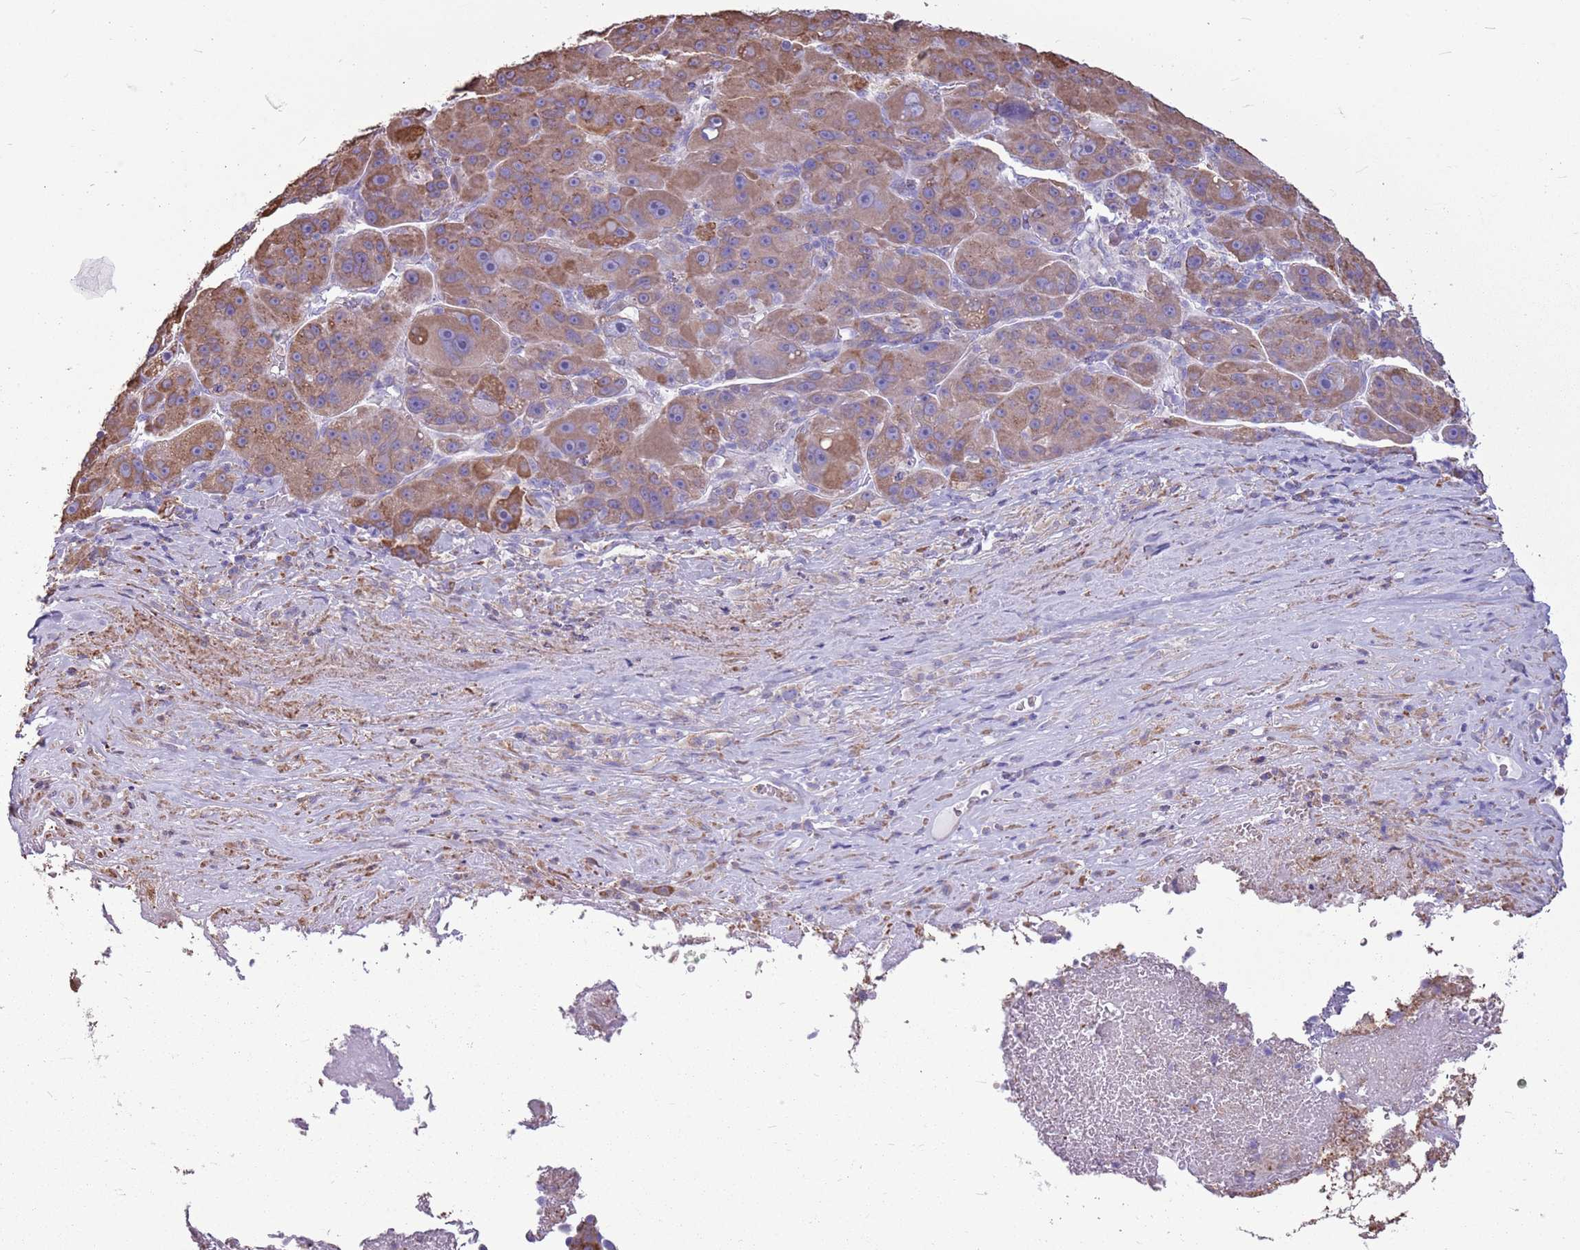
{"staining": {"intensity": "moderate", "quantity": "25%-75%", "location": "cytoplasmic/membranous"}, "tissue": "liver cancer", "cell_type": "Tumor cells", "image_type": "cancer", "snomed": [{"axis": "morphology", "description": "Carcinoma, Hepatocellular, NOS"}, {"axis": "topography", "description": "Liver"}], "caption": "Immunohistochemical staining of liver hepatocellular carcinoma exhibits medium levels of moderate cytoplasmic/membranous protein expression in about 25%-75% of tumor cells.", "gene": "KCTD19", "patient": {"sex": "male", "age": 76}}